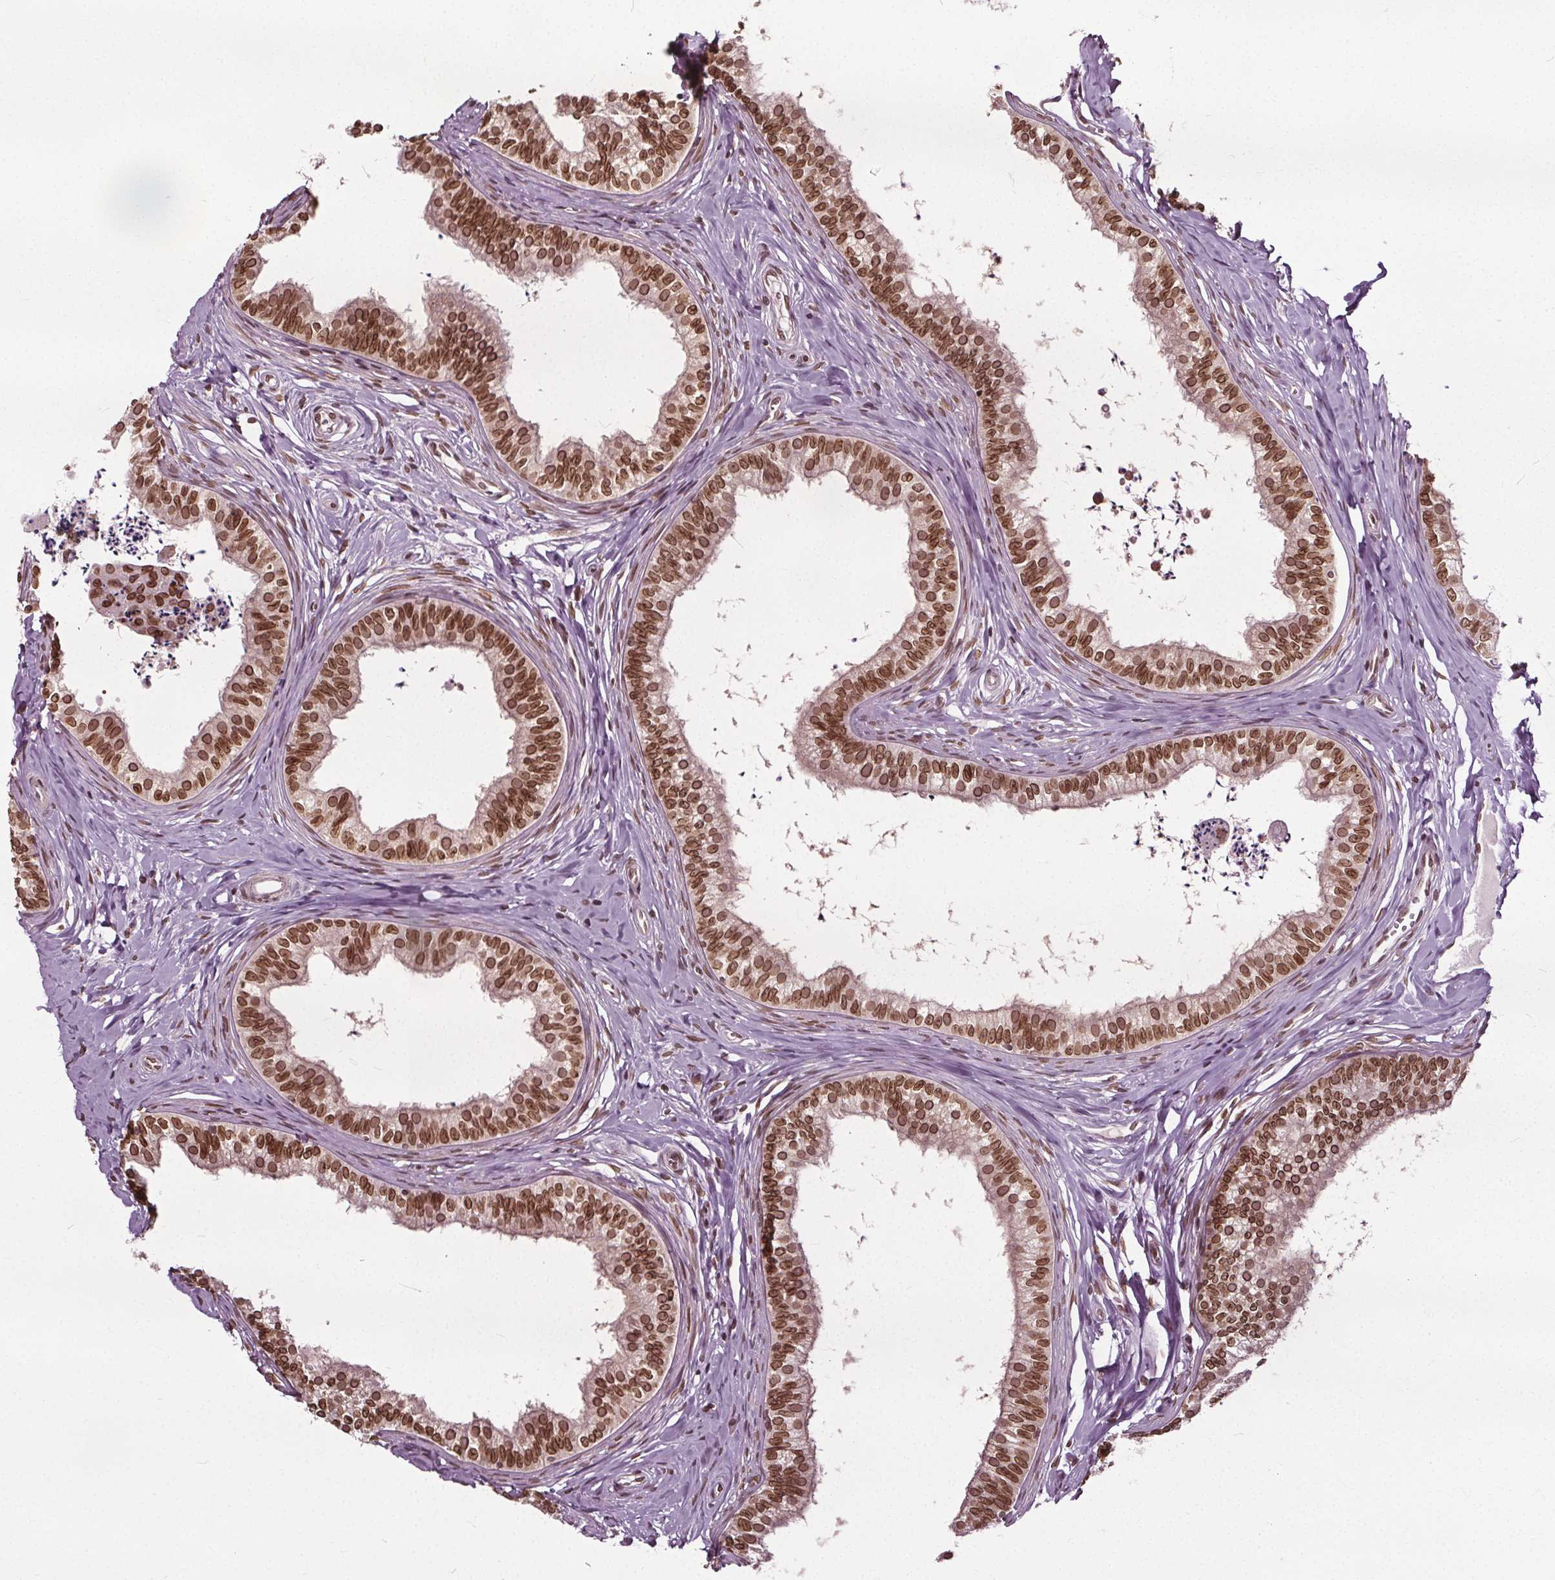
{"staining": {"intensity": "strong", "quantity": "25%-75%", "location": "cytoplasmic/membranous,nuclear"}, "tissue": "epididymis", "cell_type": "Glandular cells", "image_type": "normal", "snomed": [{"axis": "morphology", "description": "Normal tissue, NOS"}, {"axis": "topography", "description": "Epididymis"}], "caption": "Protein analysis of benign epididymis exhibits strong cytoplasmic/membranous,nuclear positivity in approximately 25%-75% of glandular cells. (Brightfield microscopy of DAB IHC at high magnification).", "gene": "TTC39C", "patient": {"sex": "male", "age": 24}}